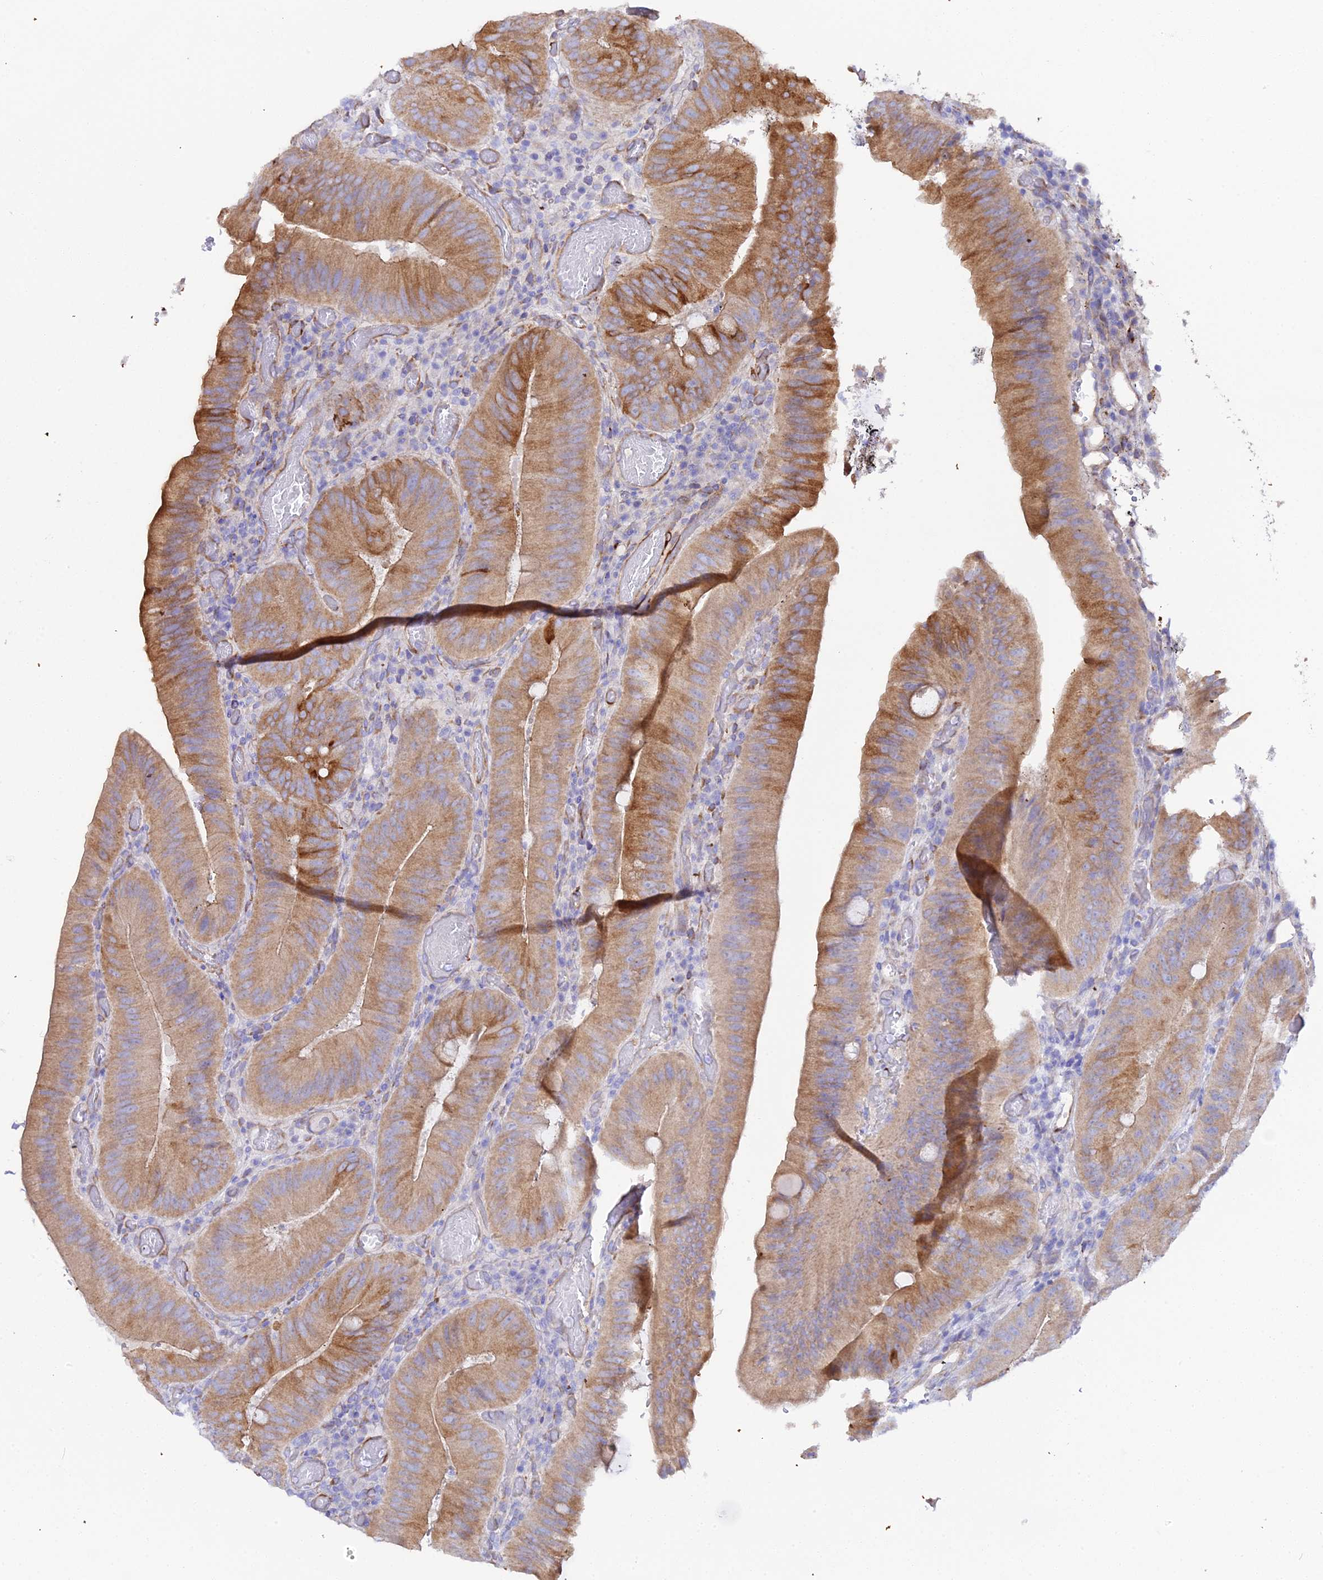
{"staining": {"intensity": "moderate", "quantity": ">75%", "location": "cytoplasmic/membranous"}, "tissue": "colorectal cancer", "cell_type": "Tumor cells", "image_type": "cancer", "snomed": [{"axis": "morphology", "description": "Adenocarcinoma, NOS"}, {"axis": "topography", "description": "Colon"}], "caption": "Protein staining displays moderate cytoplasmic/membranous positivity in approximately >75% of tumor cells in colorectal cancer. (brown staining indicates protein expression, while blue staining denotes nuclei).", "gene": "CFAP45", "patient": {"sex": "female", "age": 43}}